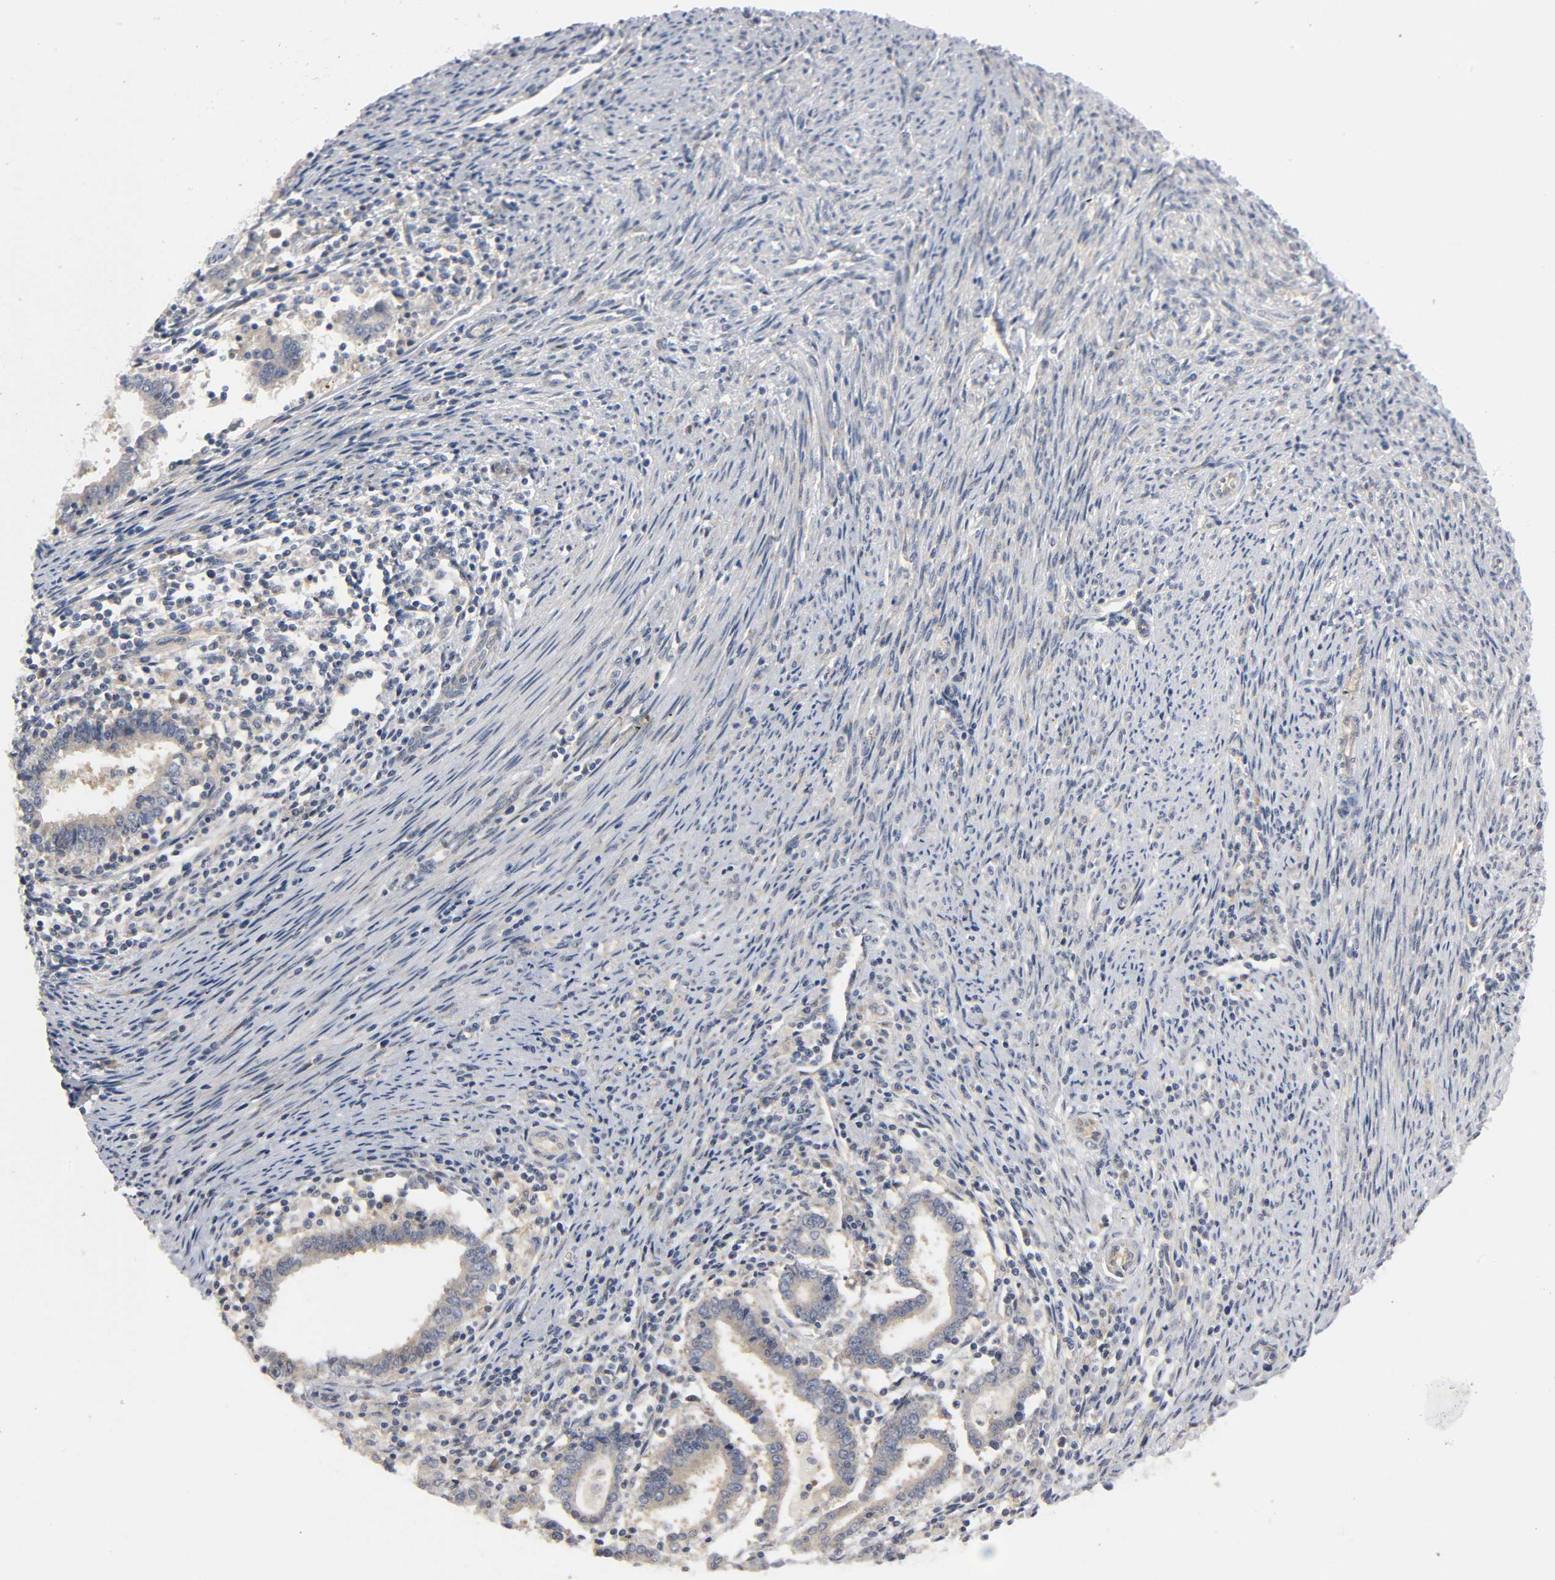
{"staining": {"intensity": "moderate", "quantity": ">75%", "location": "cytoplasmic/membranous"}, "tissue": "endometrial cancer", "cell_type": "Tumor cells", "image_type": "cancer", "snomed": [{"axis": "morphology", "description": "Adenocarcinoma, NOS"}, {"axis": "topography", "description": "Uterus"}], "caption": "IHC staining of endometrial cancer, which demonstrates medium levels of moderate cytoplasmic/membranous positivity in approximately >75% of tumor cells indicating moderate cytoplasmic/membranous protein positivity. The staining was performed using DAB (3,3'-diaminobenzidine) (brown) for protein detection and nuclei were counterstained in hematoxylin (blue).", "gene": "HDAC6", "patient": {"sex": "female", "age": 83}}